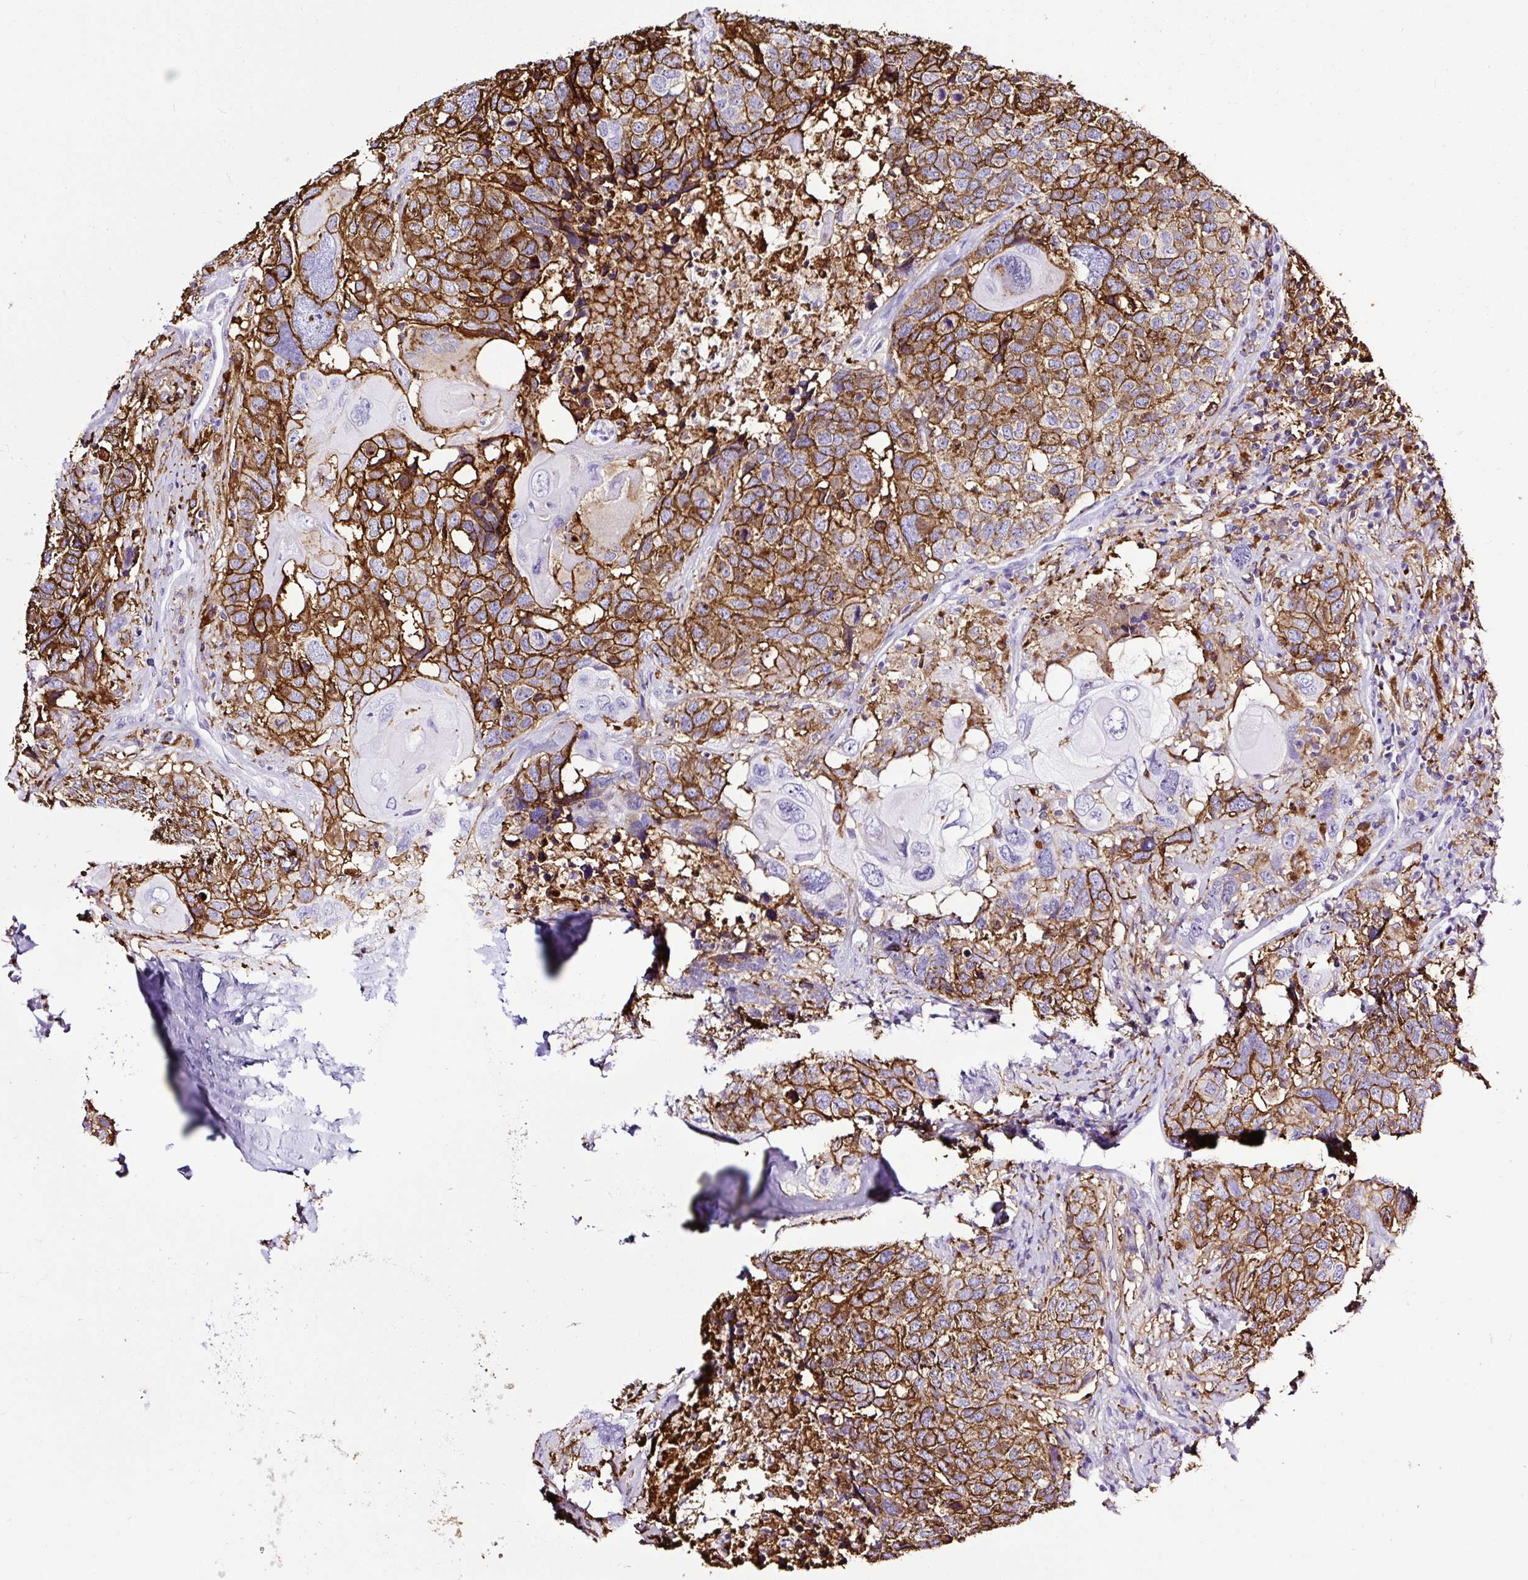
{"staining": {"intensity": "strong", "quantity": ">75%", "location": "cytoplasmic/membranous"}, "tissue": "head and neck cancer", "cell_type": "Tumor cells", "image_type": "cancer", "snomed": [{"axis": "morphology", "description": "Normal tissue, NOS"}, {"axis": "morphology", "description": "Squamous cell carcinoma, NOS"}, {"axis": "topography", "description": "Skeletal muscle"}, {"axis": "topography", "description": "Vascular tissue"}, {"axis": "topography", "description": "Peripheral nerve tissue"}, {"axis": "topography", "description": "Head-Neck"}], "caption": "A photomicrograph of squamous cell carcinoma (head and neck) stained for a protein reveals strong cytoplasmic/membranous brown staining in tumor cells.", "gene": "HLA-DRA", "patient": {"sex": "male", "age": 66}}